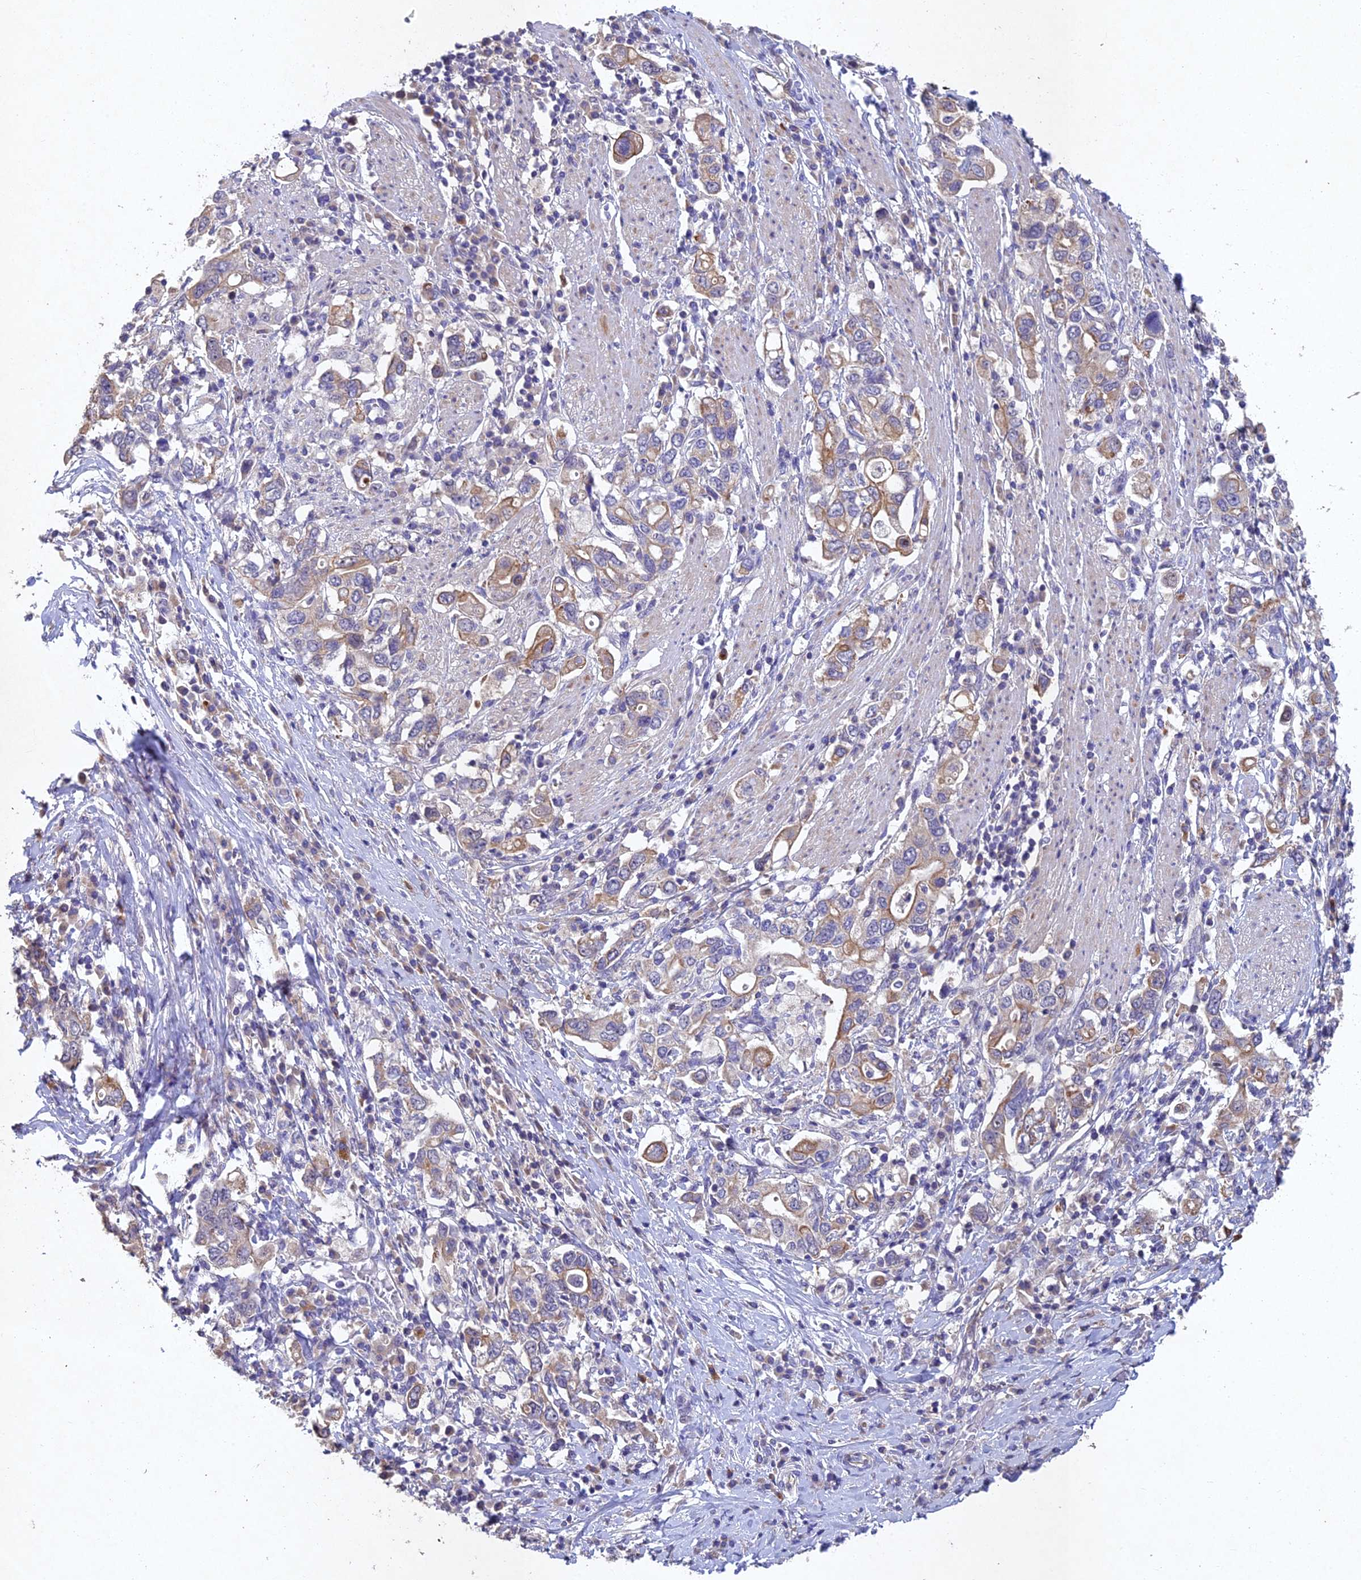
{"staining": {"intensity": "moderate", "quantity": "<25%", "location": "cytoplasmic/membranous"}, "tissue": "stomach cancer", "cell_type": "Tumor cells", "image_type": "cancer", "snomed": [{"axis": "morphology", "description": "Adenocarcinoma, NOS"}, {"axis": "topography", "description": "Stomach, upper"}, {"axis": "topography", "description": "Stomach"}], "caption": "Protein expression analysis of human adenocarcinoma (stomach) reveals moderate cytoplasmic/membranous staining in about <25% of tumor cells. The staining was performed using DAB, with brown indicating positive protein expression. Nuclei are stained blue with hematoxylin.", "gene": "NSMCE1", "patient": {"sex": "male", "age": 62}}